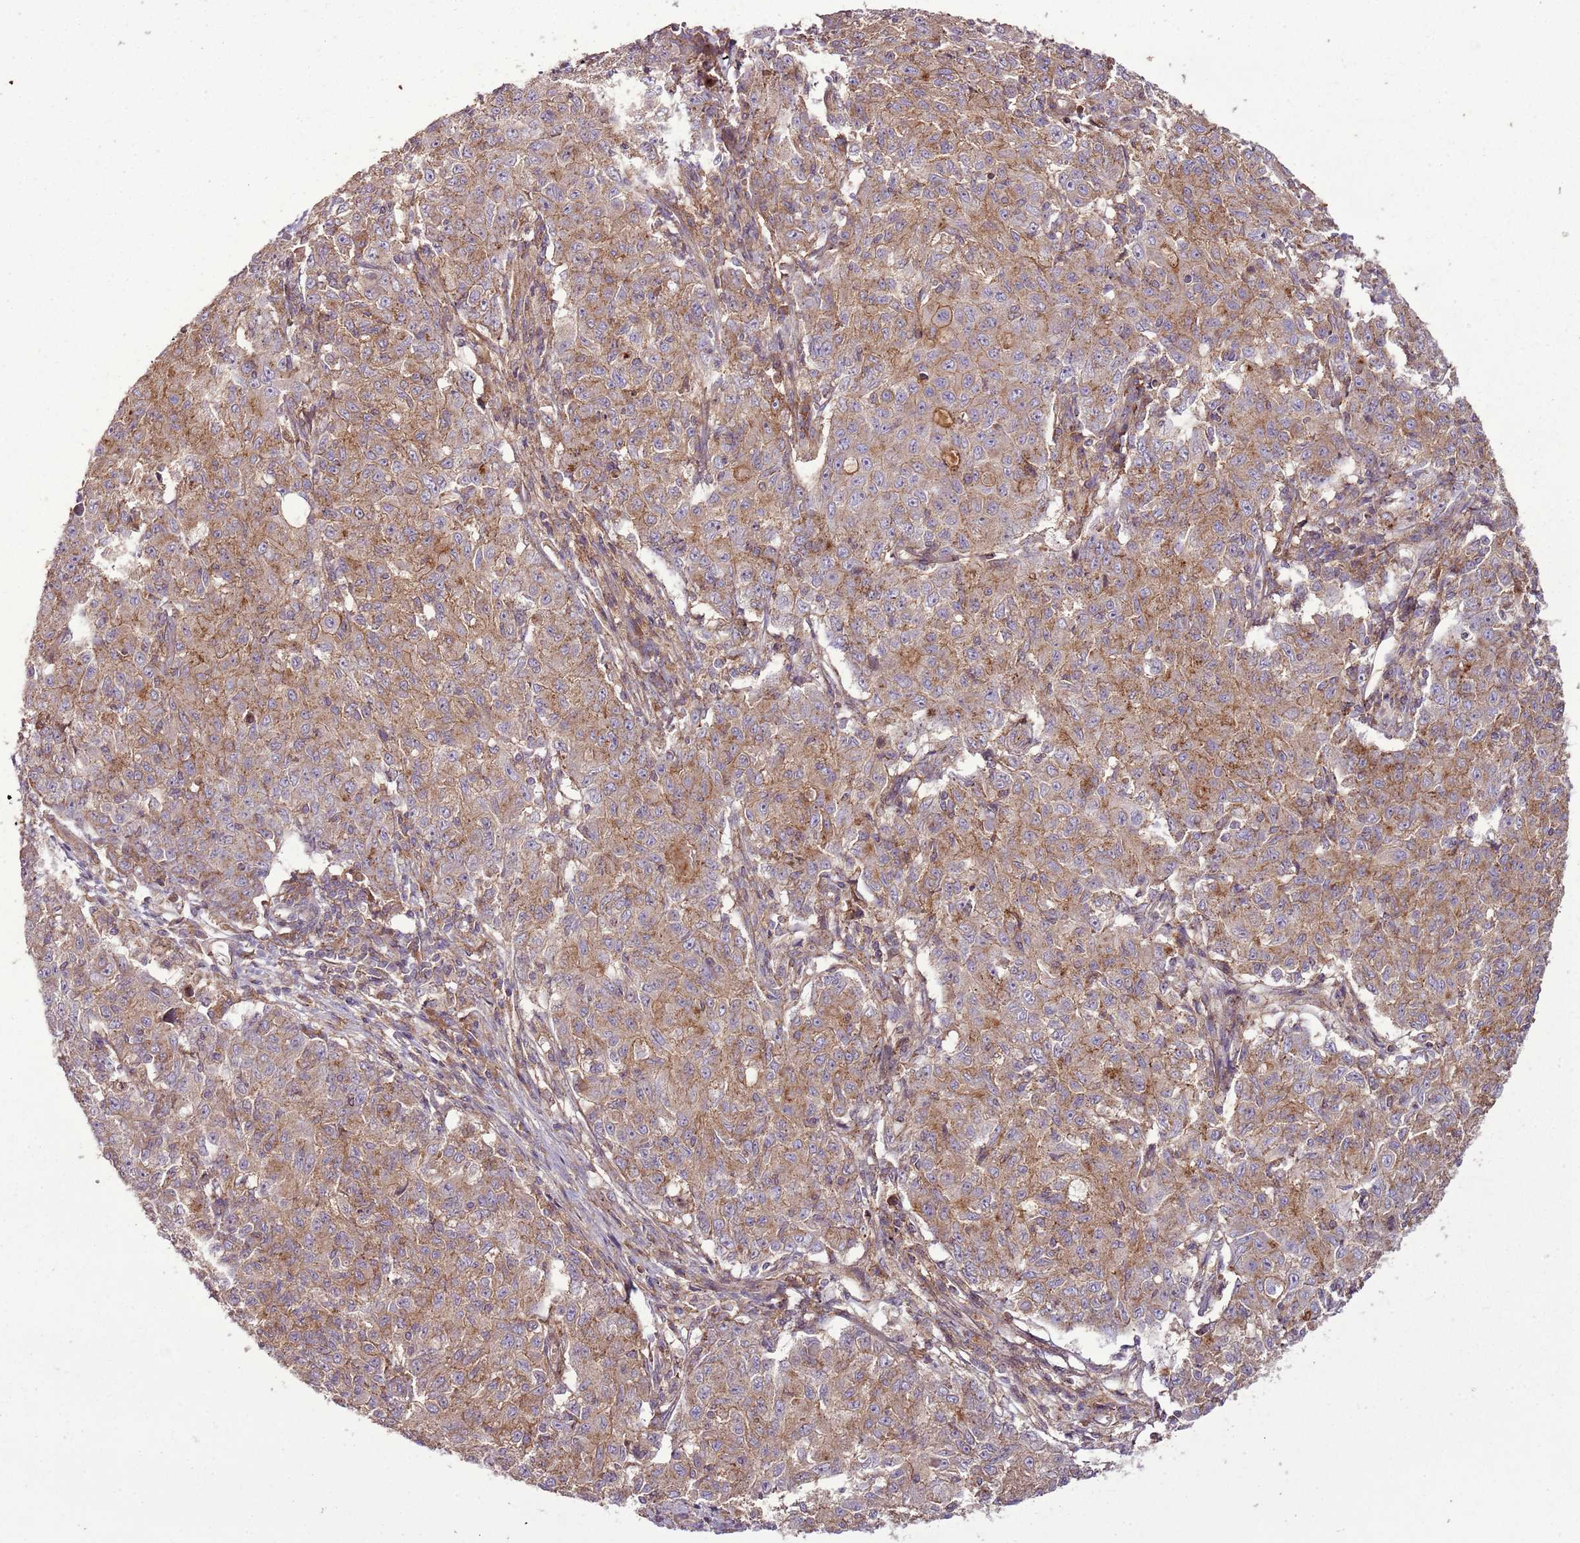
{"staining": {"intensity": "moderate", "quantity": ">75%", "location": "cytoplasmic/membranous"}, "tissue": "ovarian cancer", "cell_type": "Tumor cells", "image_type": "cancer", "snomed": [{"axis": "morphology", "description": "Carcinoma, endometroid"}, {"axis": "topography", "description": "Ovary"}], "caption": "Brown immunohistochemical staining in ovarian cancer demonstrates moderate cytoplasmic/membranous staining in about >75% of tumor cells.", "gene": "ANKRD24", "patient": {"sex": "female", "age": 42}}